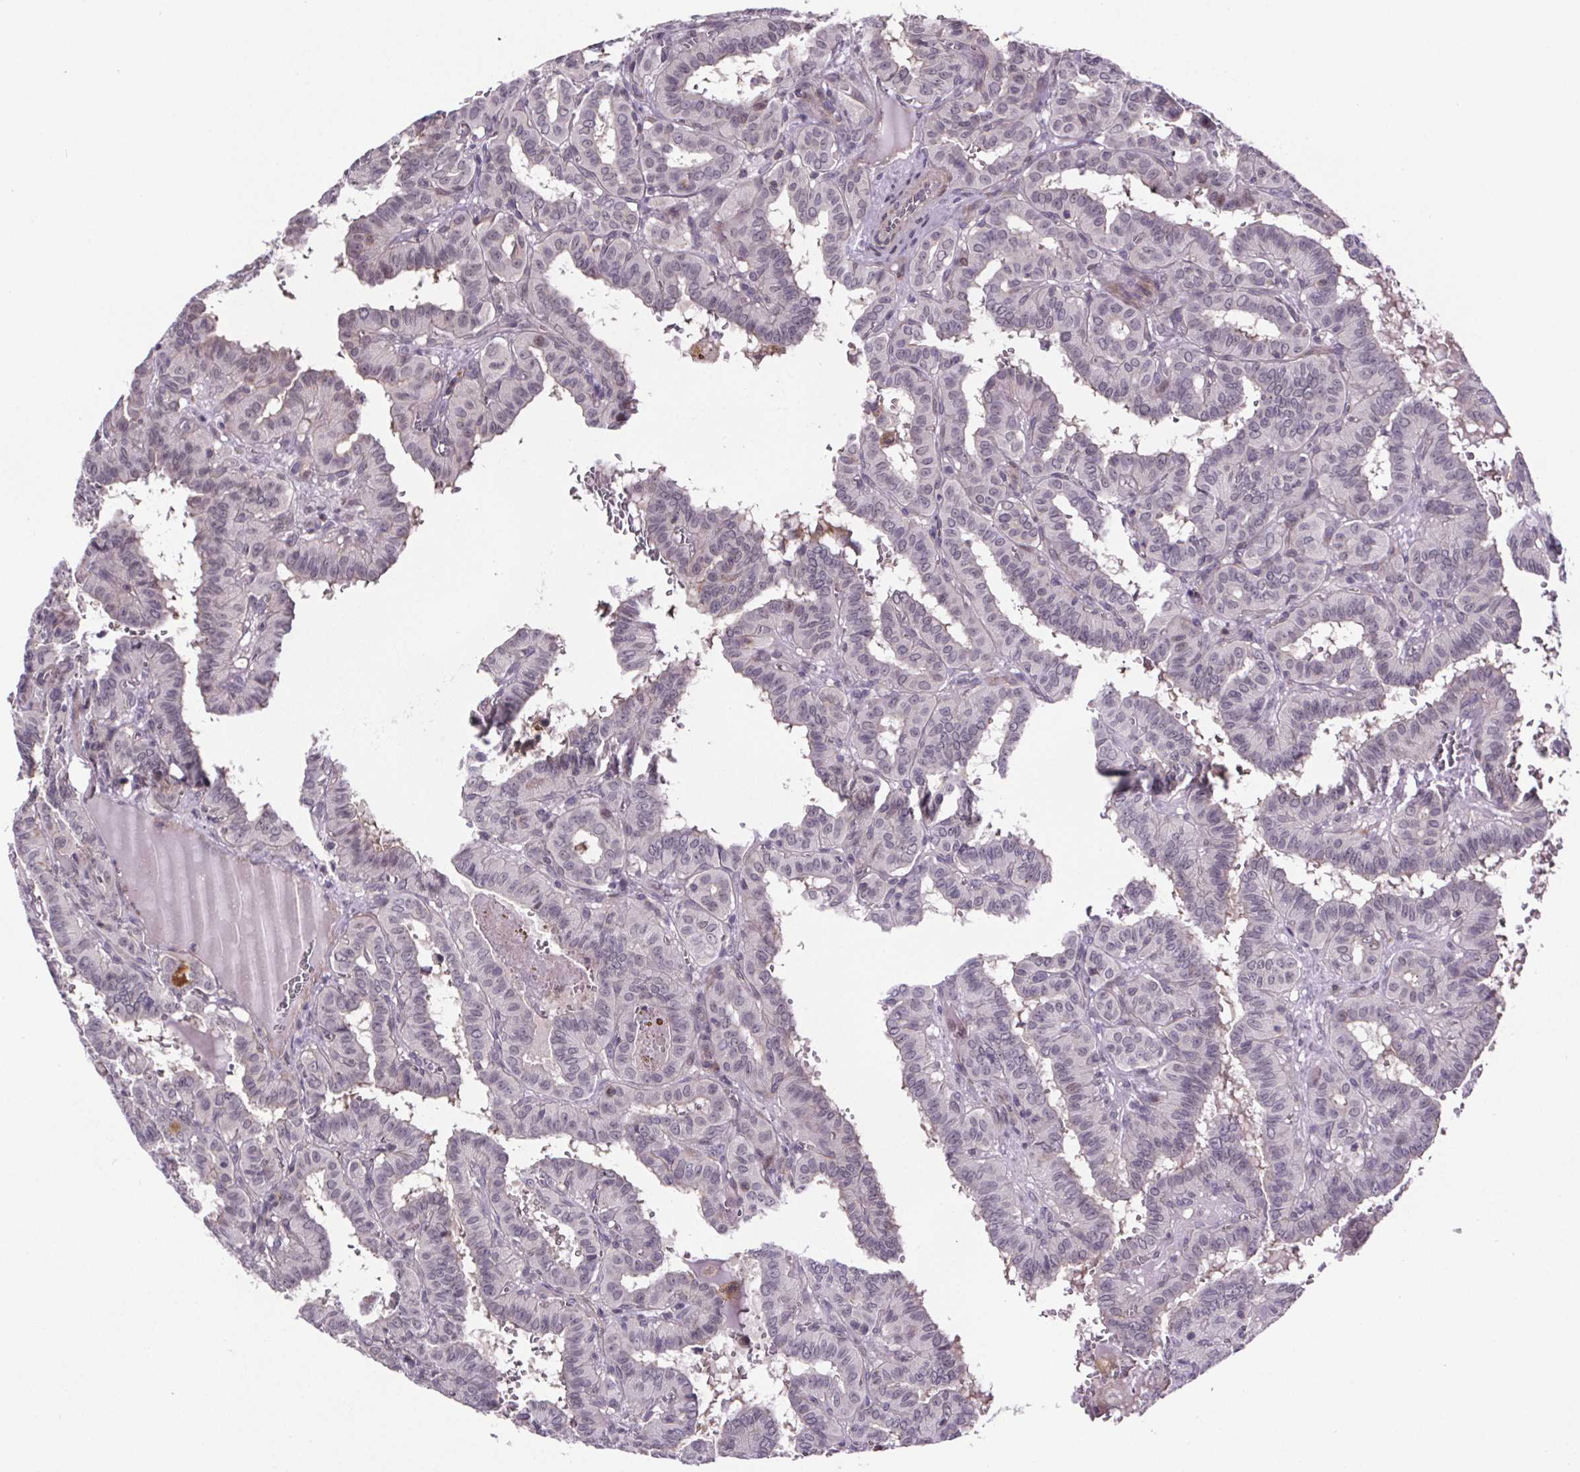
{"staining": {"intensity": "negative", "quantity": "none", "location": "none"}, "tissue": "thyroid cancer", "cell_type": "Tumor cells", "image_type": "cancer", "snomed": [{"axis": "morphology", "description": "Papillary adenocarcinoma, NOS"}, {"axis": "topography", "description": "Thyroid gland"}], "caption": "Tumor cells show no significant positivity in thyroid papillary adenocarcinoma. Brightfield microscopy of immunohistochemistry stained with DAB (3,3'-diaminobenzidine) (brown) and hematoxylin (blue), captured at high magnification.", "gene": "TTC12", "patient": {"sex": "female", "age": 21}}